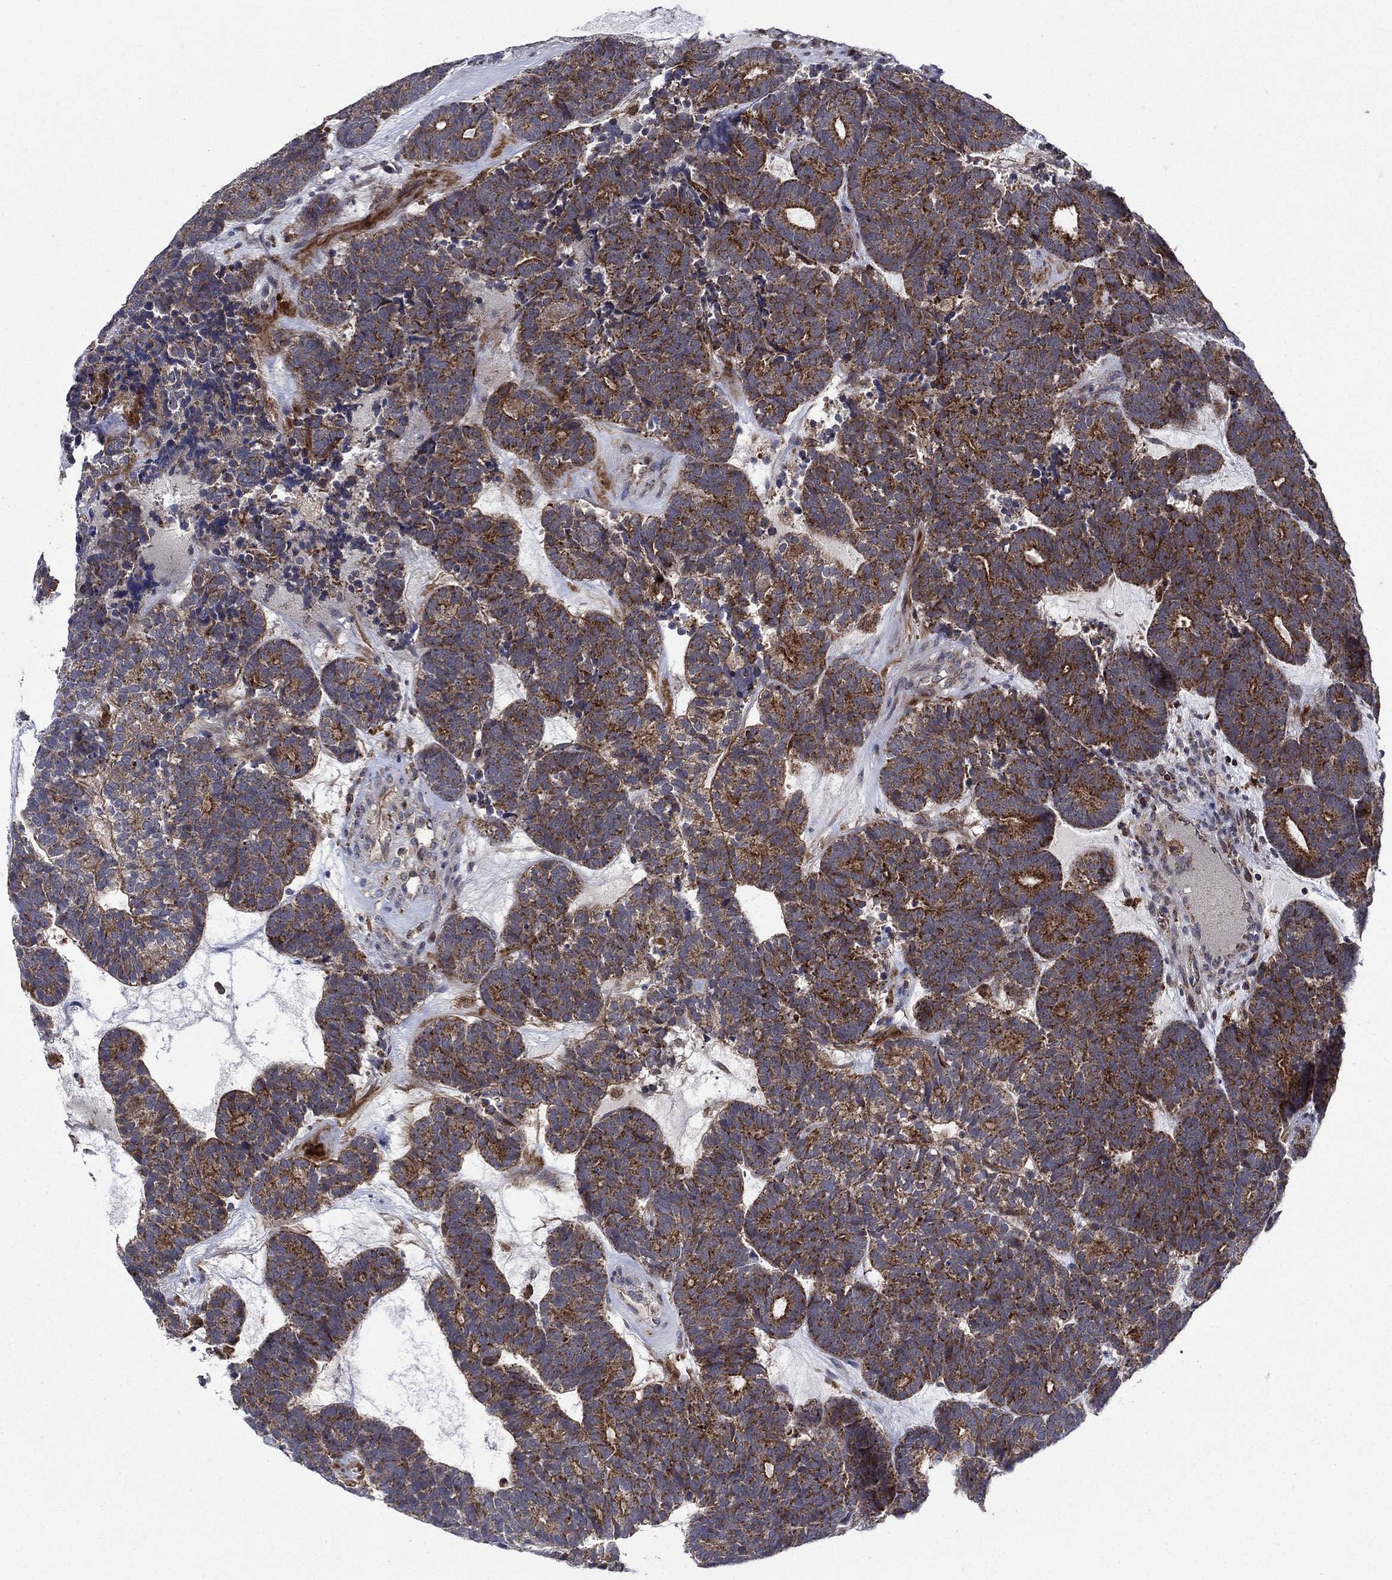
{"staining": {"intensity": "strong", "quantity": "25%-75%", "location": "cytoplasmic/membranous"}, "tissue": "head and neck cancer", "cell_type": "Tumor cells", "image_type": "cancer", "snomed": [{"axis": "morphology", "description": "Adenocarcinoma, NOS"}, {"axis": "topography", "description": "Head-Neck"}], "caption": "Protein expression analysis of head and neck cancer shows strong cytoplasmic/membranous staining in approximately 25%-75% of tumor cells. (DAB (3,3'-diaminobenzidine) IHC with brightfield microscopy, high magnification).", "gene": "RNF19B", "patient": {"sex": "female", "age": 81}}